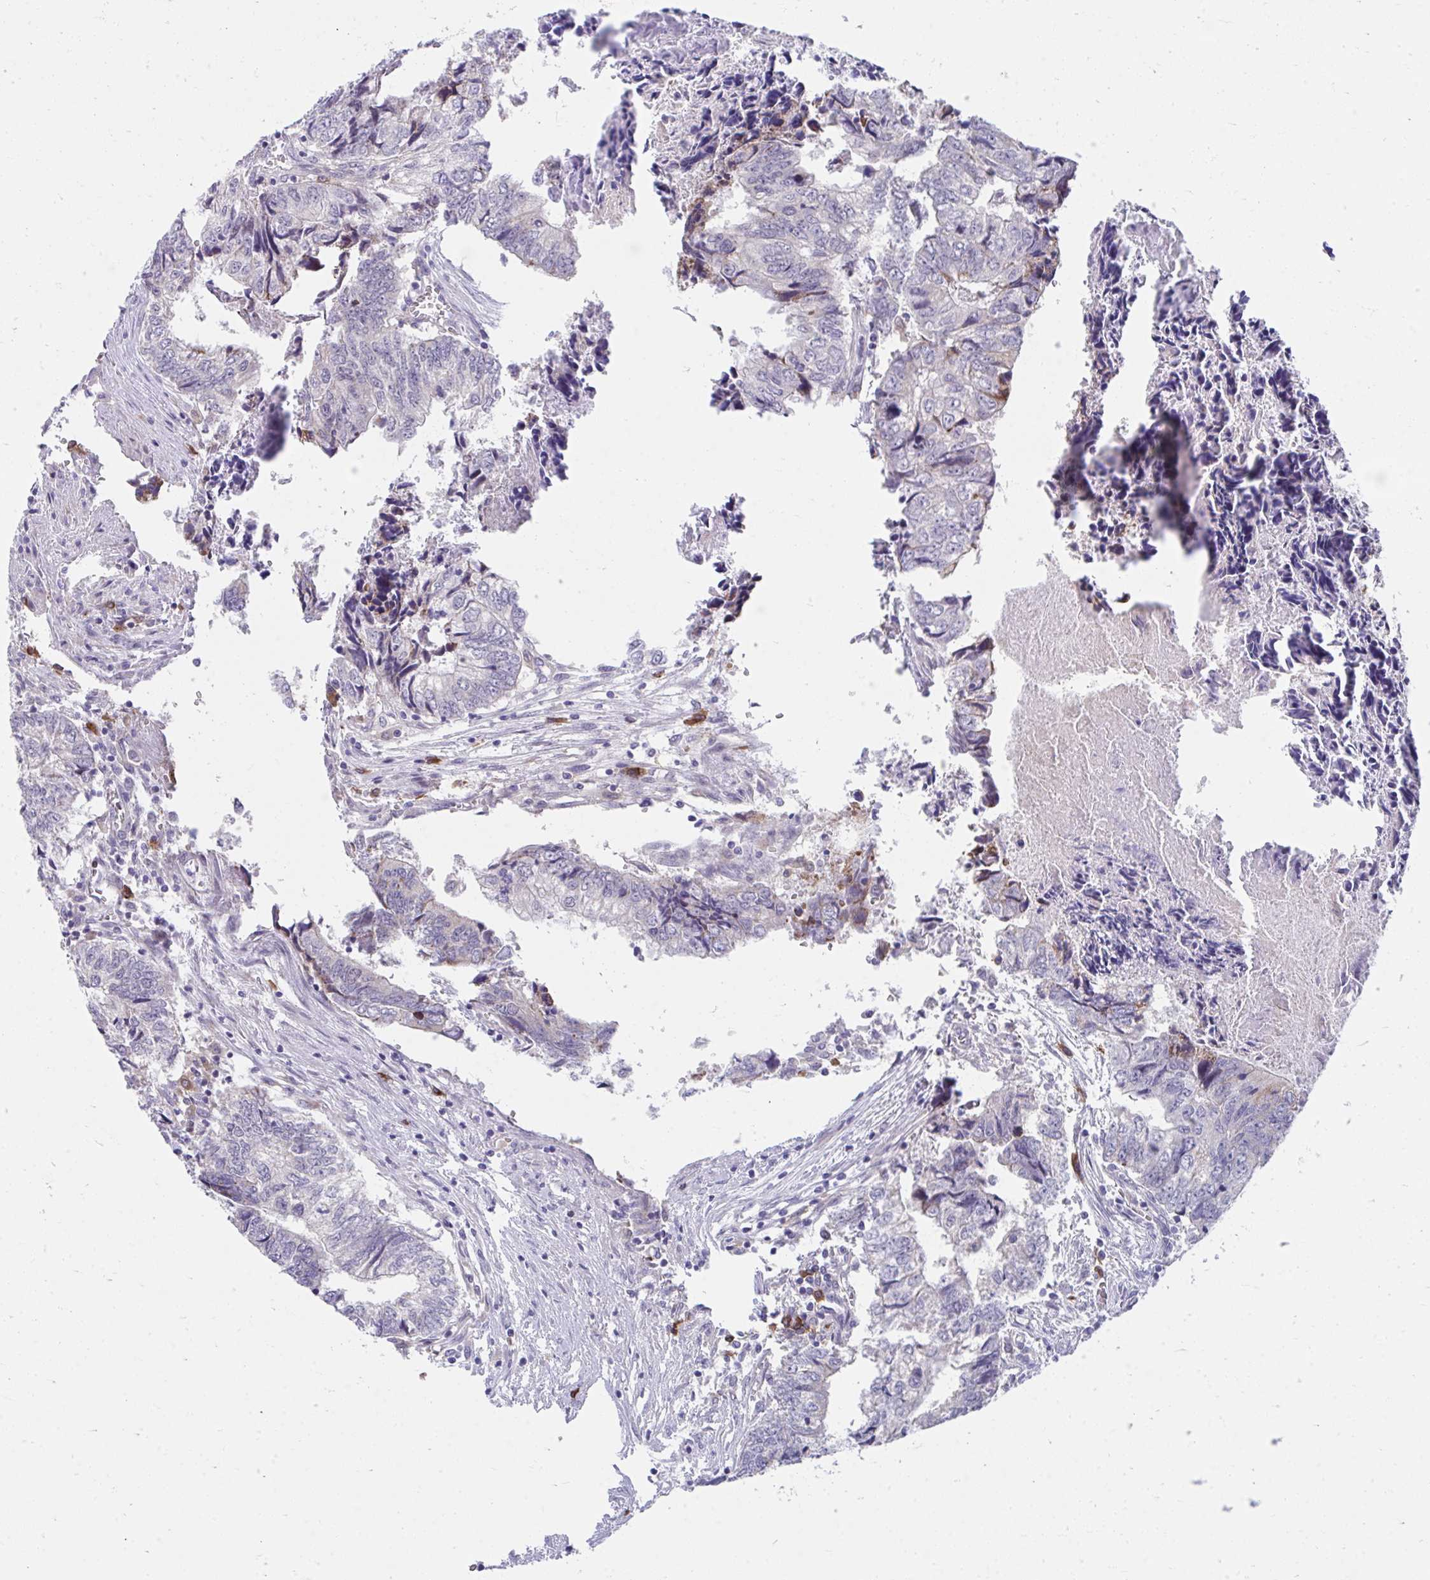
{"staining": {"intensity": "negative", "quantity": "none", "location": "none"}, "tissue": "colorectal cancer", "cell_type": "Tumor cells", "image_type": "cancer", "snomed": [{"axis": "morphology", "description": "Adenocarcinoma, NOS"}, {"axis": "topography", "description": "Colon"}], "caption": "Immunohistochemical staining of adenocarcinoma (colorectal) displays no significant expression in tumor cells.", "gene": "SLAMF7", "patient": {"sex": "male", "age": 86}}